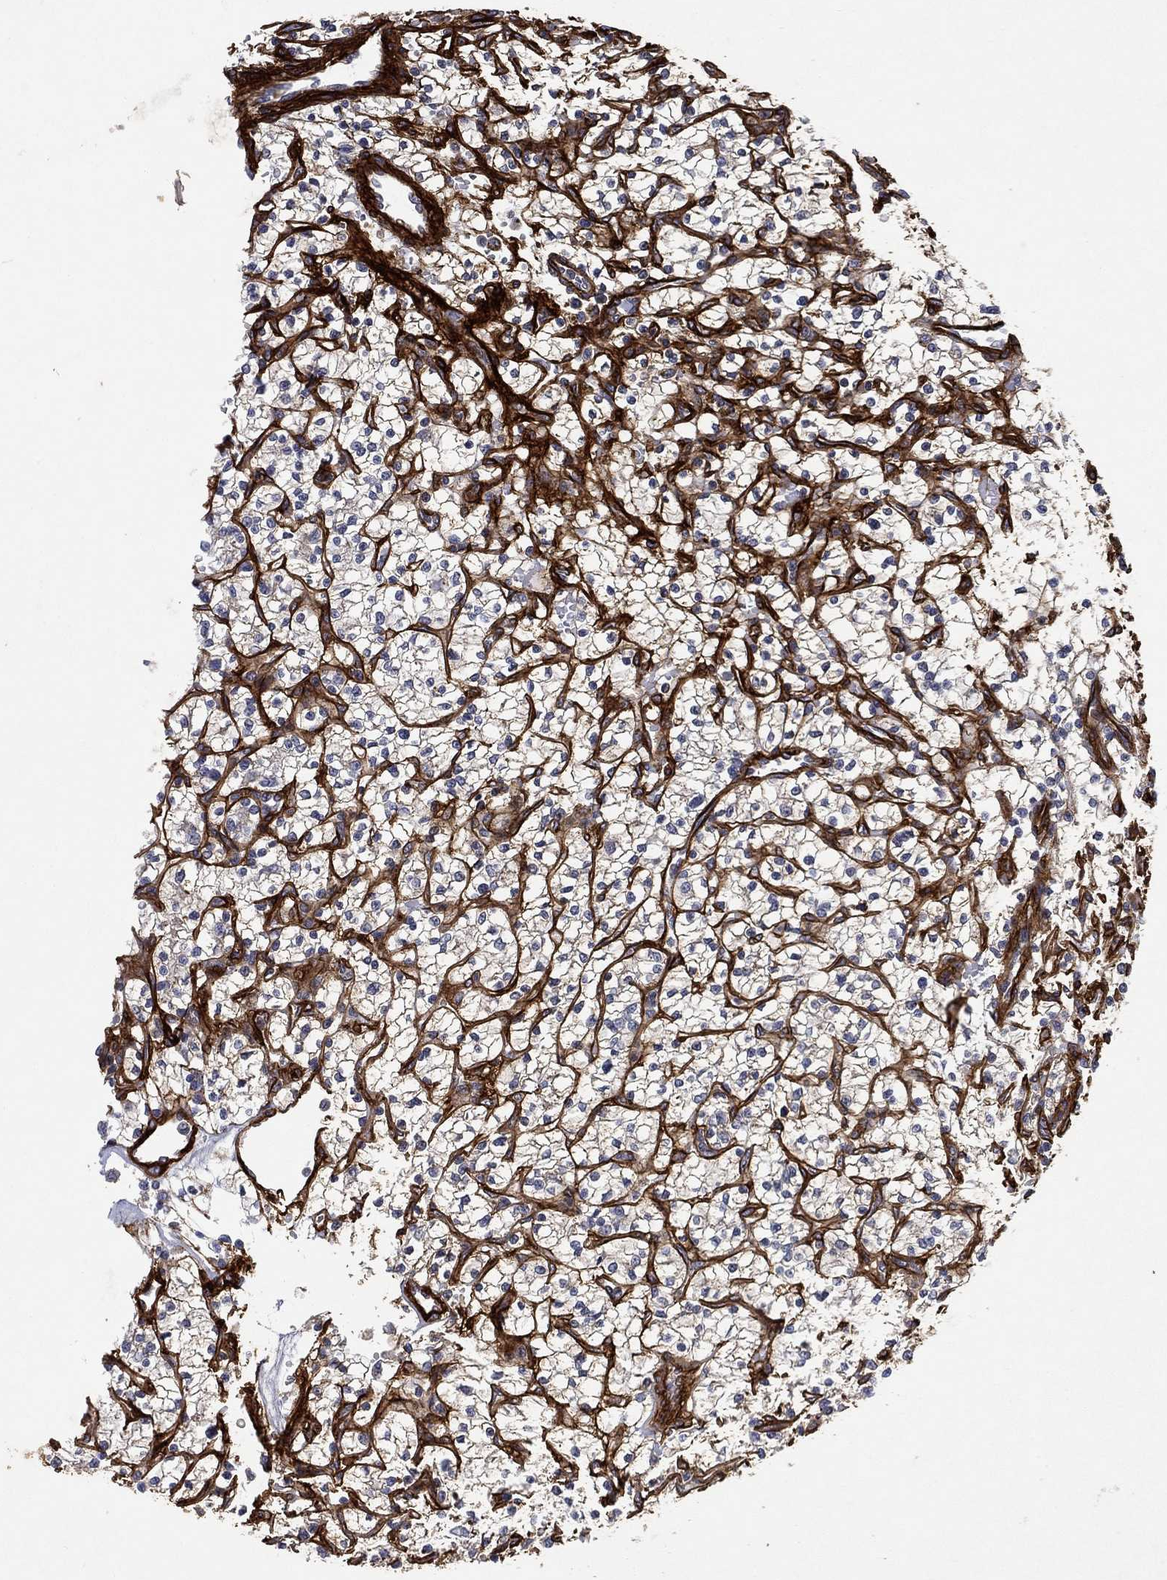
{"staining": {"intensity": "negative", "quantity": "none", "location": "none"}, "tissue": "renal cancer", "cell_type": "Tumor cells", "image_type": "cancer", "snomed": [{"axis": "morphology", "description": "Adenocarcinoma, NOS"}, {"axis": "topography", "description": "Kidney"}], "caption": "Histopathology image shows no significant protein expression in tumor cells of renal cancer (adenocarcinoma). (Stains: DAB immunohistochemistry with hematoxylin counter stain, Microscopy: brightfield microscopy at high magnification).", "gene": "COL4A2", "patient": {"sex": "female", "age": 64}}